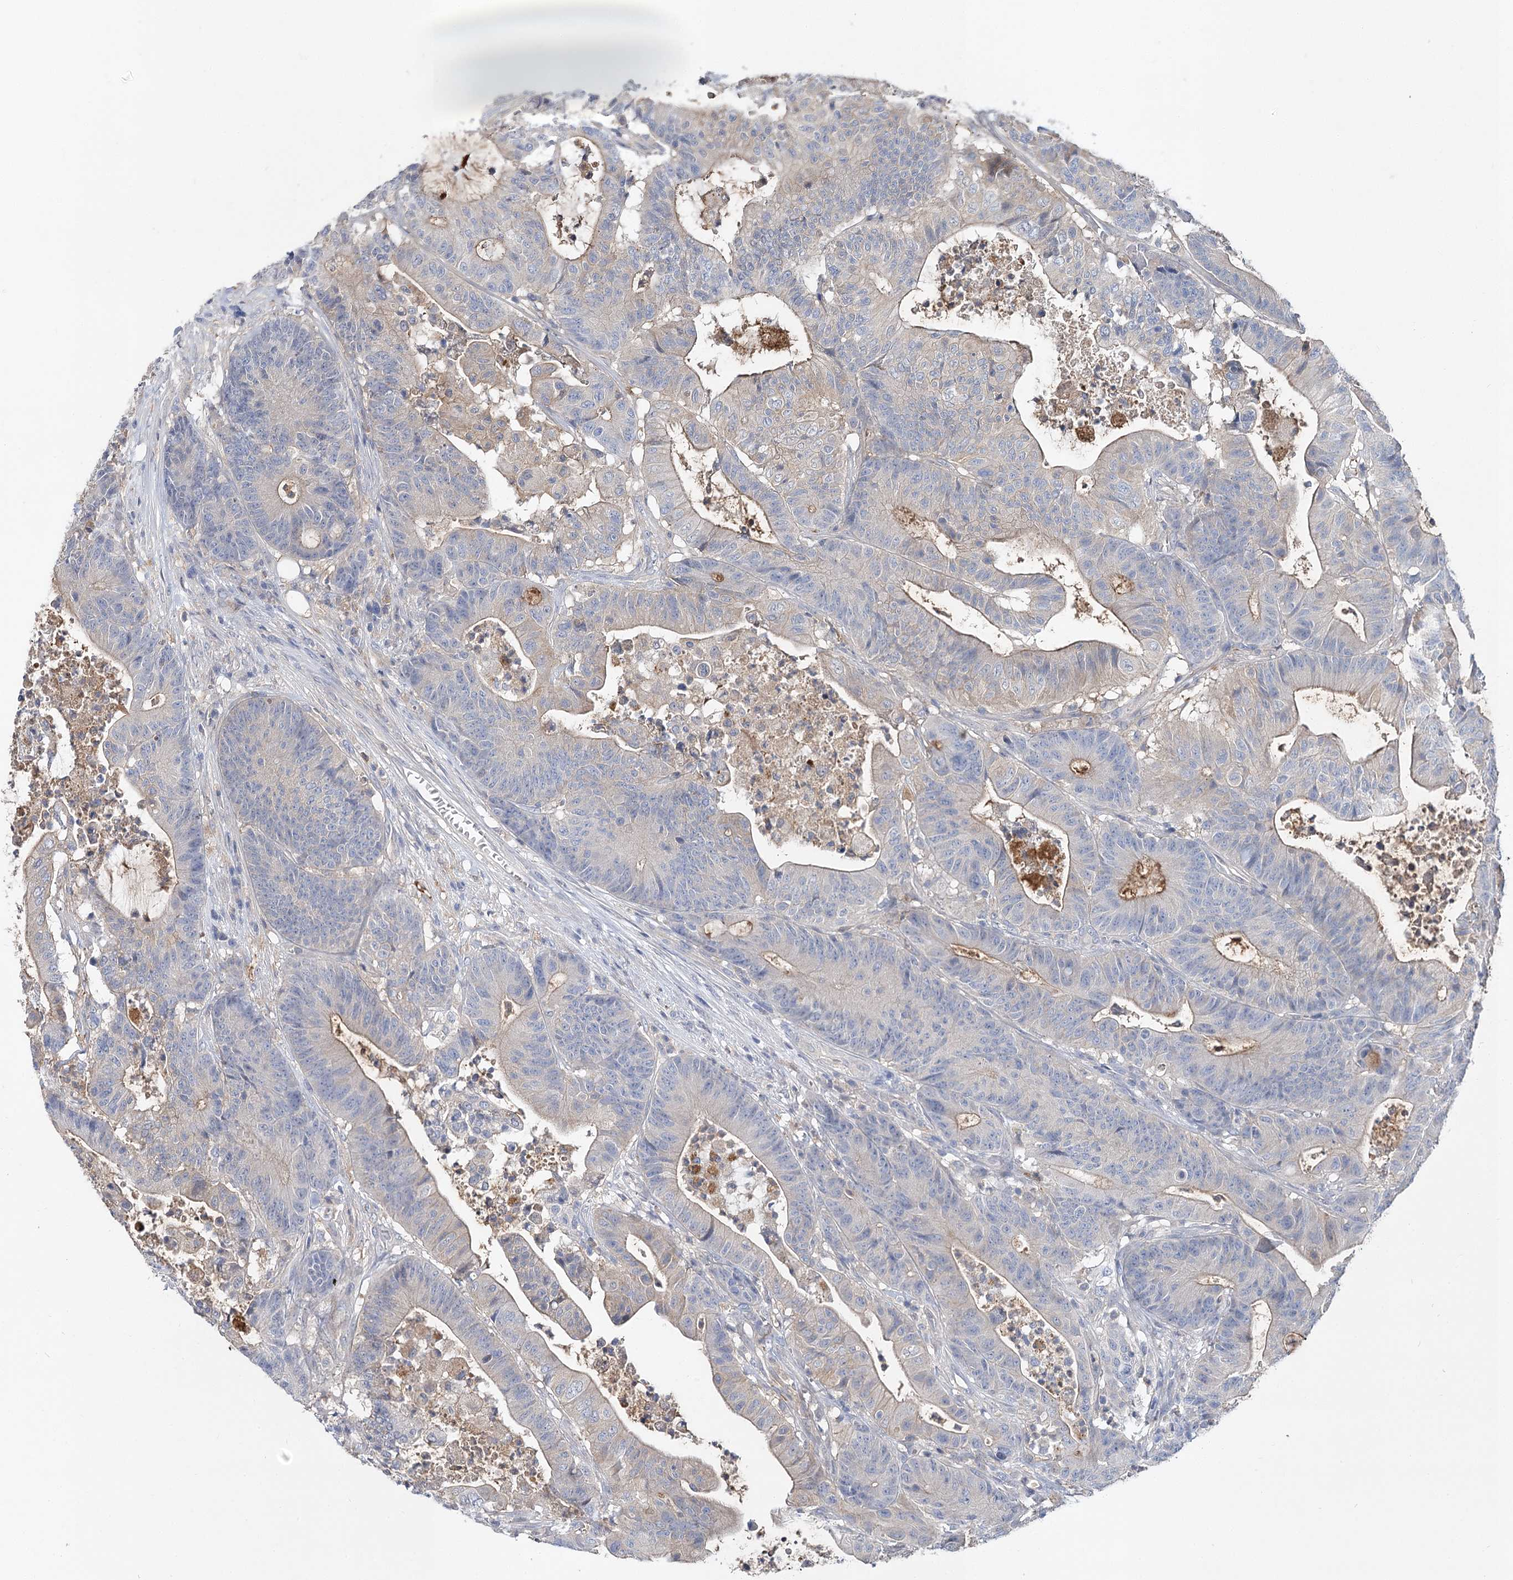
{"staining": {"intensity": "negative", "quantity": "none", "location": "none"}, "tissue": "colorectal cancer", "cell_type": "Tumor cells", "image_type": "cancer", "snomed": [{"axis": "morphology", "description": "Adenocarcinoma, NOS"}, {"axis": "topography", "description": "Colon"}], "caption": "Tumor cells are negative for brown protein staining in colorectal cancer (adenocarcinoma). Brightfield microscopy of IHC stained with DAB (brown) and hematoxylin (blue), captured at high magnification.", "gene": "UGP2", "patient": {"sex": "female", "age": 84}}